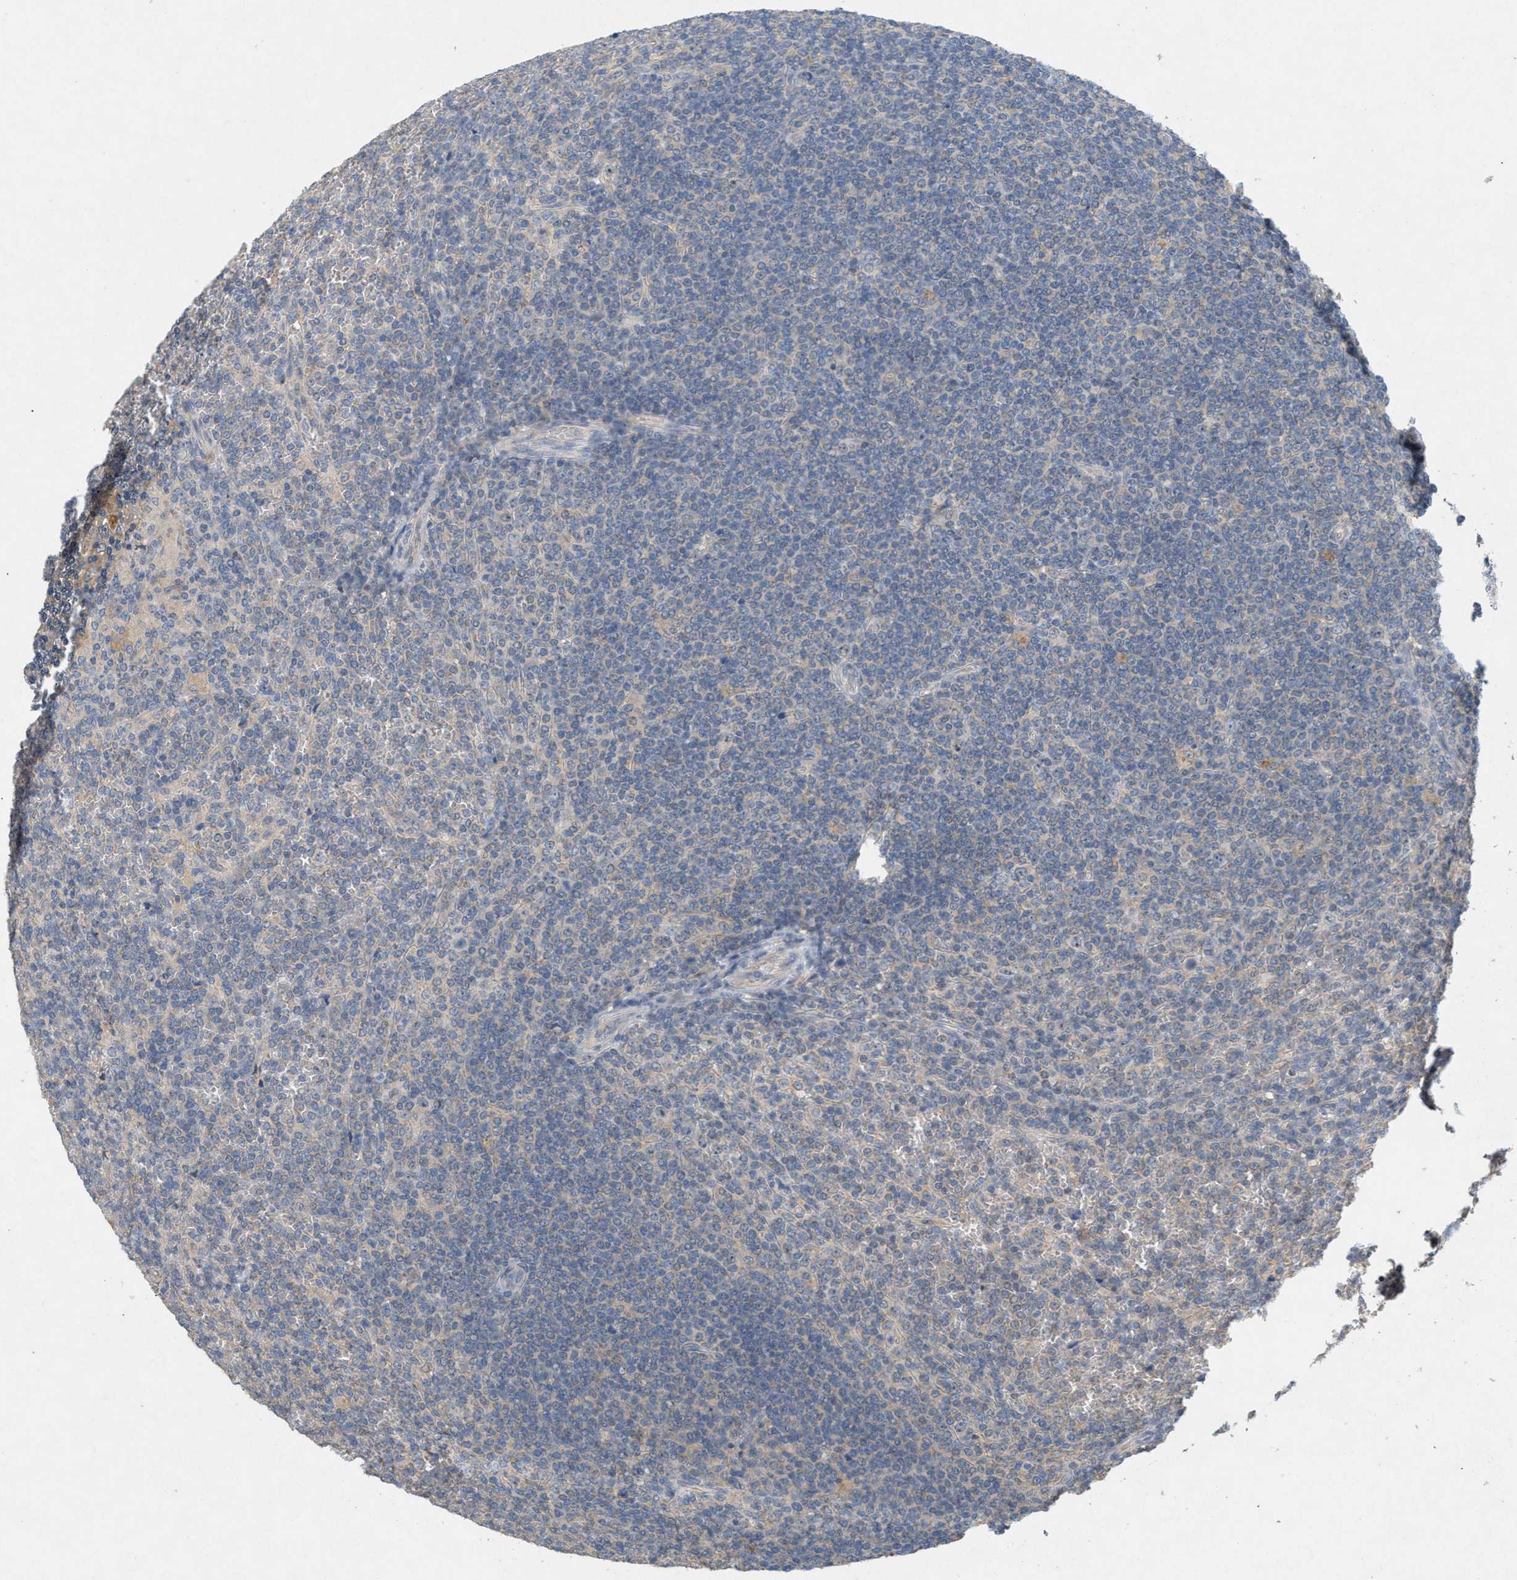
{"staining": {"intensity": "negative", "quantity": "none", "location": "none"}, "tissue": "lymphoma", "cell_type": "Tumor cells", "image_type": "cancer", "snomed": [{"axis": "morphology", "description": "Malignant lymphoma, non-Hodgkin's type, Low grade"}, {"axis": "topography", "description": "Spleen"}], "caption": "An immunohistochemistry (IHC) histopathology image of lymphoma is shown. There is no staining in tumor cells of lymphoma. (DAB (3,3'-diaminobenzidine) immunohistochemistry (IHC) visualized using brightfield microscopy, high magnification).", "gene": "DCAF7", "patient": {"sex": "female", "age": 19}}